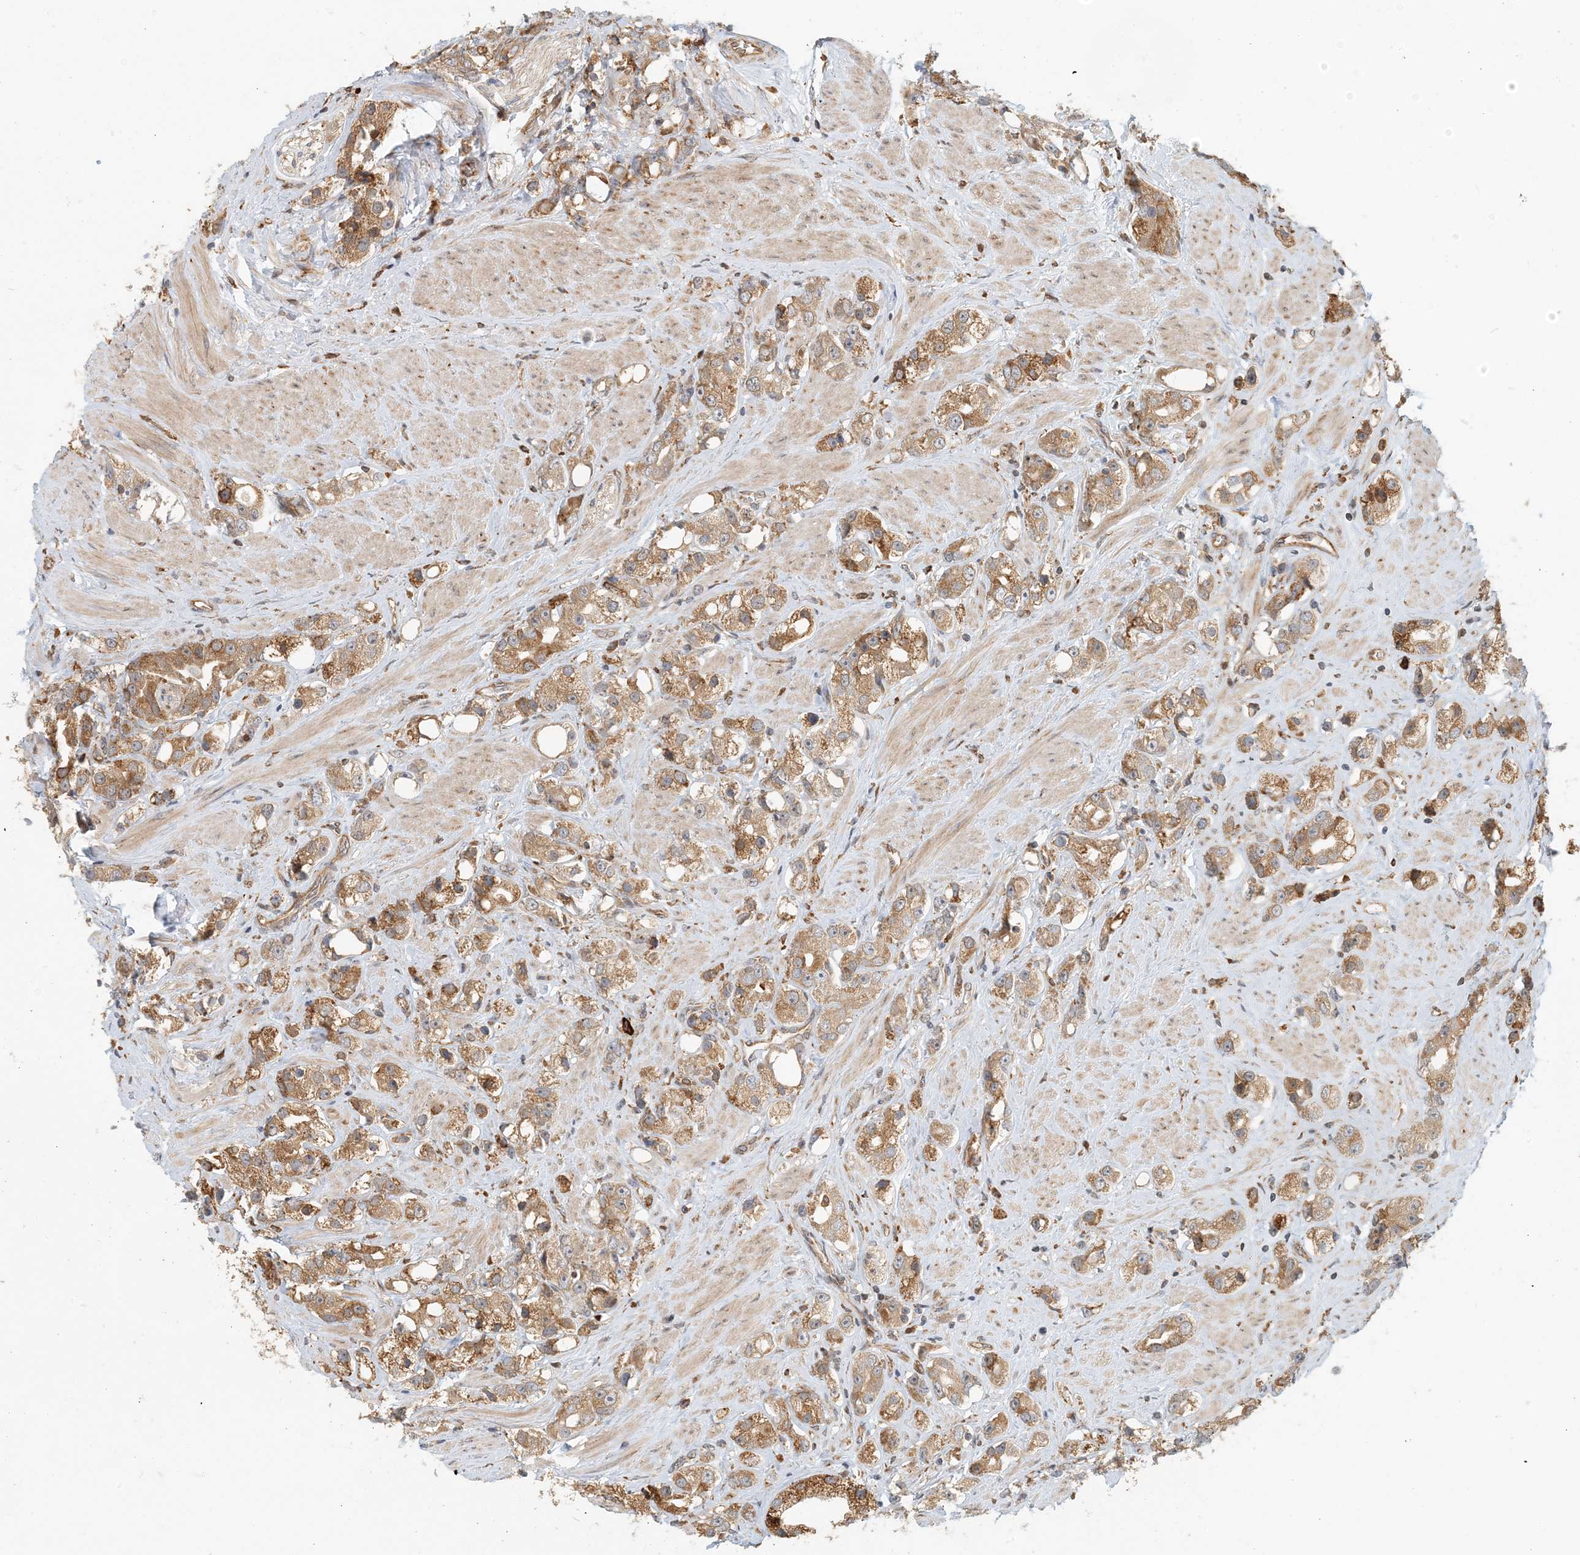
{"staining": {"intensity": "moderate", "quantity": ">75%", "location": "cytoplasmic/membranous"}, "tissue": "prostate cancer", "cell_type": "Tumor cells", "image_type": "cancer", "snomed": [{"axis": "morphology", "description": "Adenocarcinoma, NOS"}, {"axis": "topography", "description": "Prostate"}], "caption": "Brown immunohistochemical staining in prostate cancer exhibits moderate cytoplasmic/membranous staining in approximately >75% of tumor cells. (Brightfield microscopy of DAB IHC at high magnification).", "gene": "HNMT", "patient": {"sex": "male", "age": 79}}